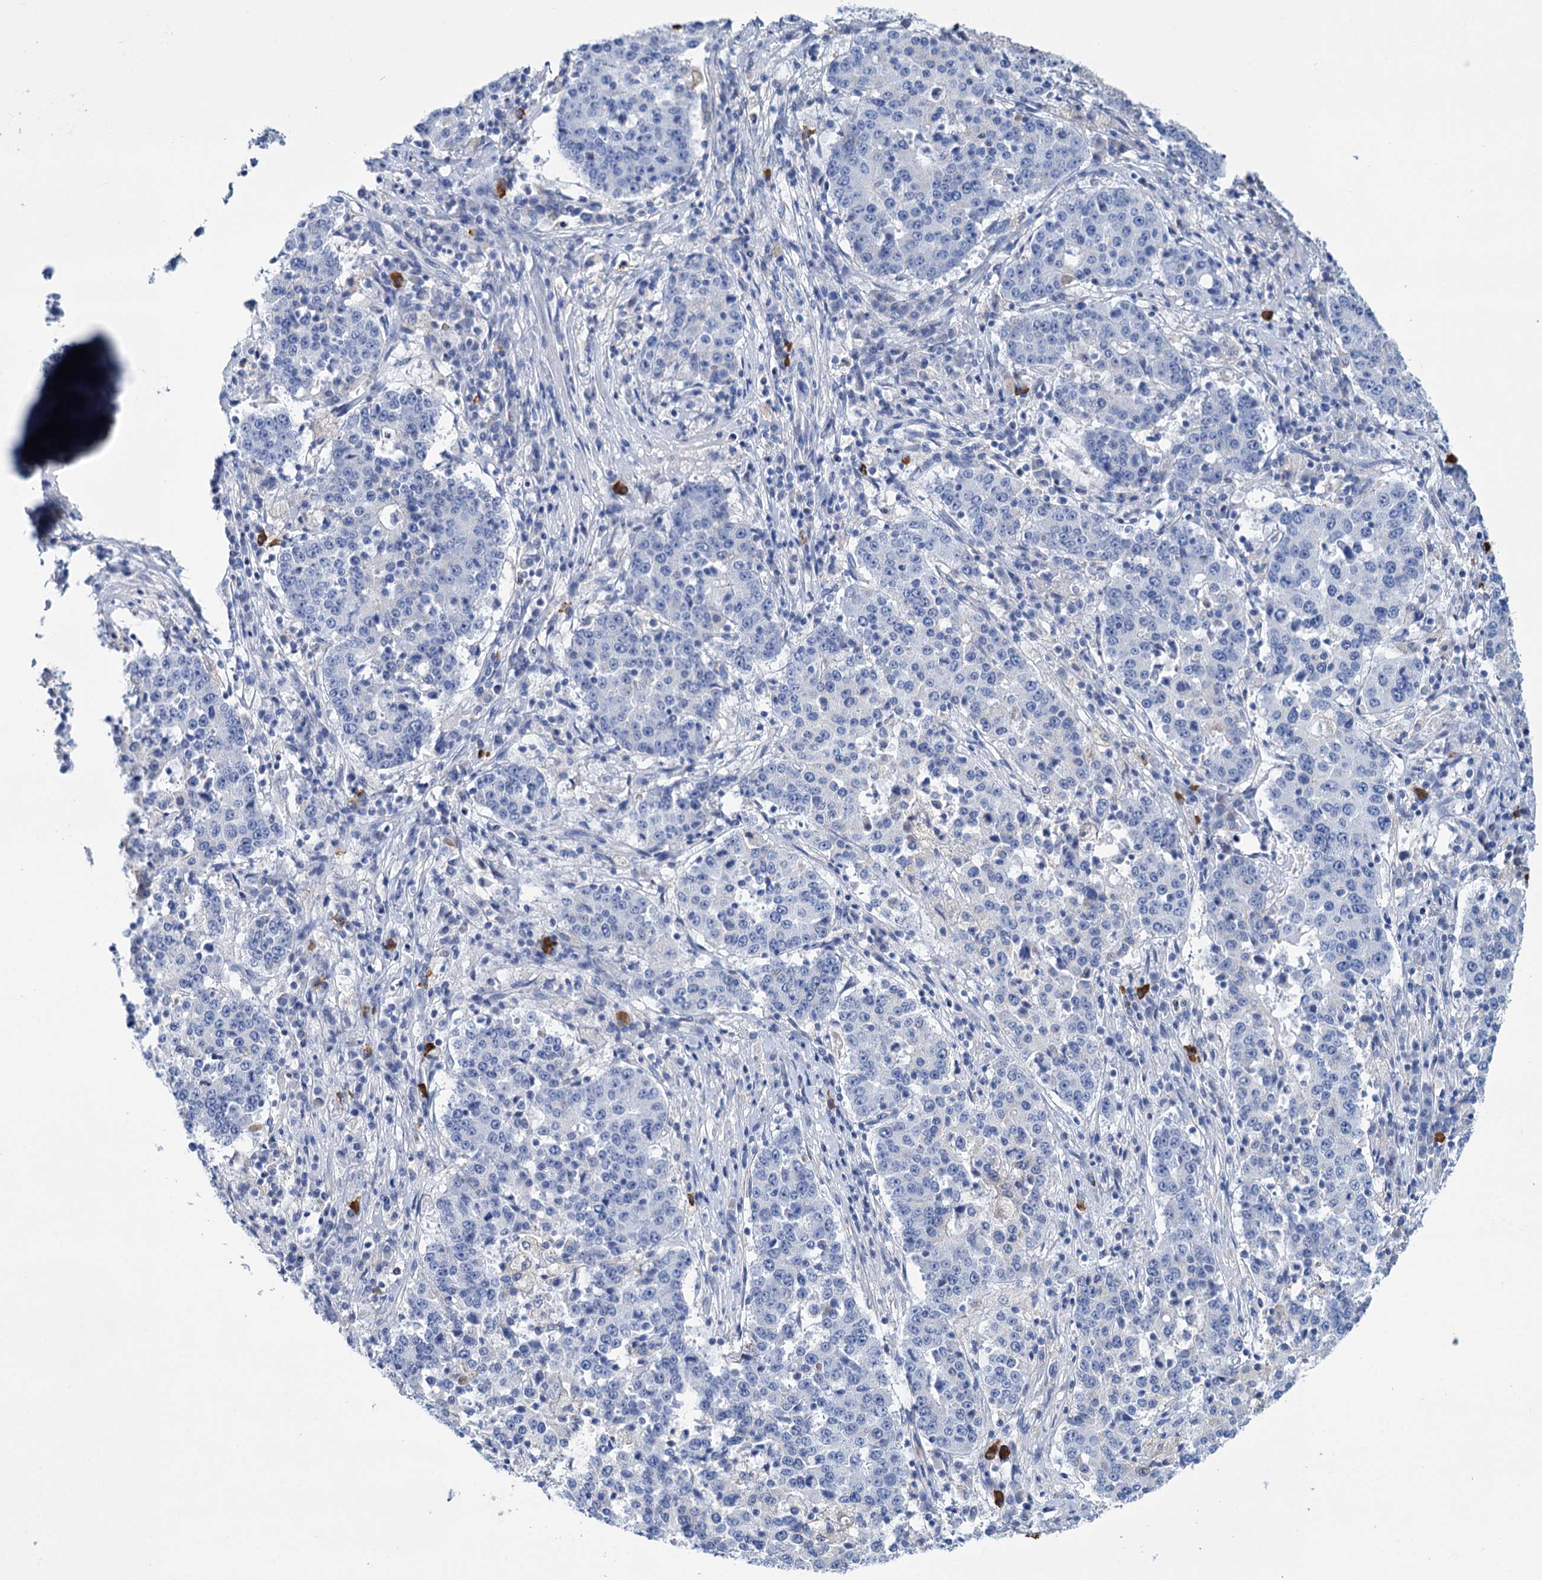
{"staining": {"intensity": "negative", "quantity": "none", "location": "none"}, "tissue": "stomach cancer", "cell_type": "Tumor cells", "image_type": "cancer", "snomed": [{"axis": "morphology", "description": "Adenocarcinoma, NOS"}, {"axis": "topography", "description": "Stomach"}], "caption": "Adenocarcinoma (stomach) was stained to show a protein in brown. There is no significant positivity in tumor cells.", "gene": "FBXW12", "patient": {"sex": "male", "age": 59}}